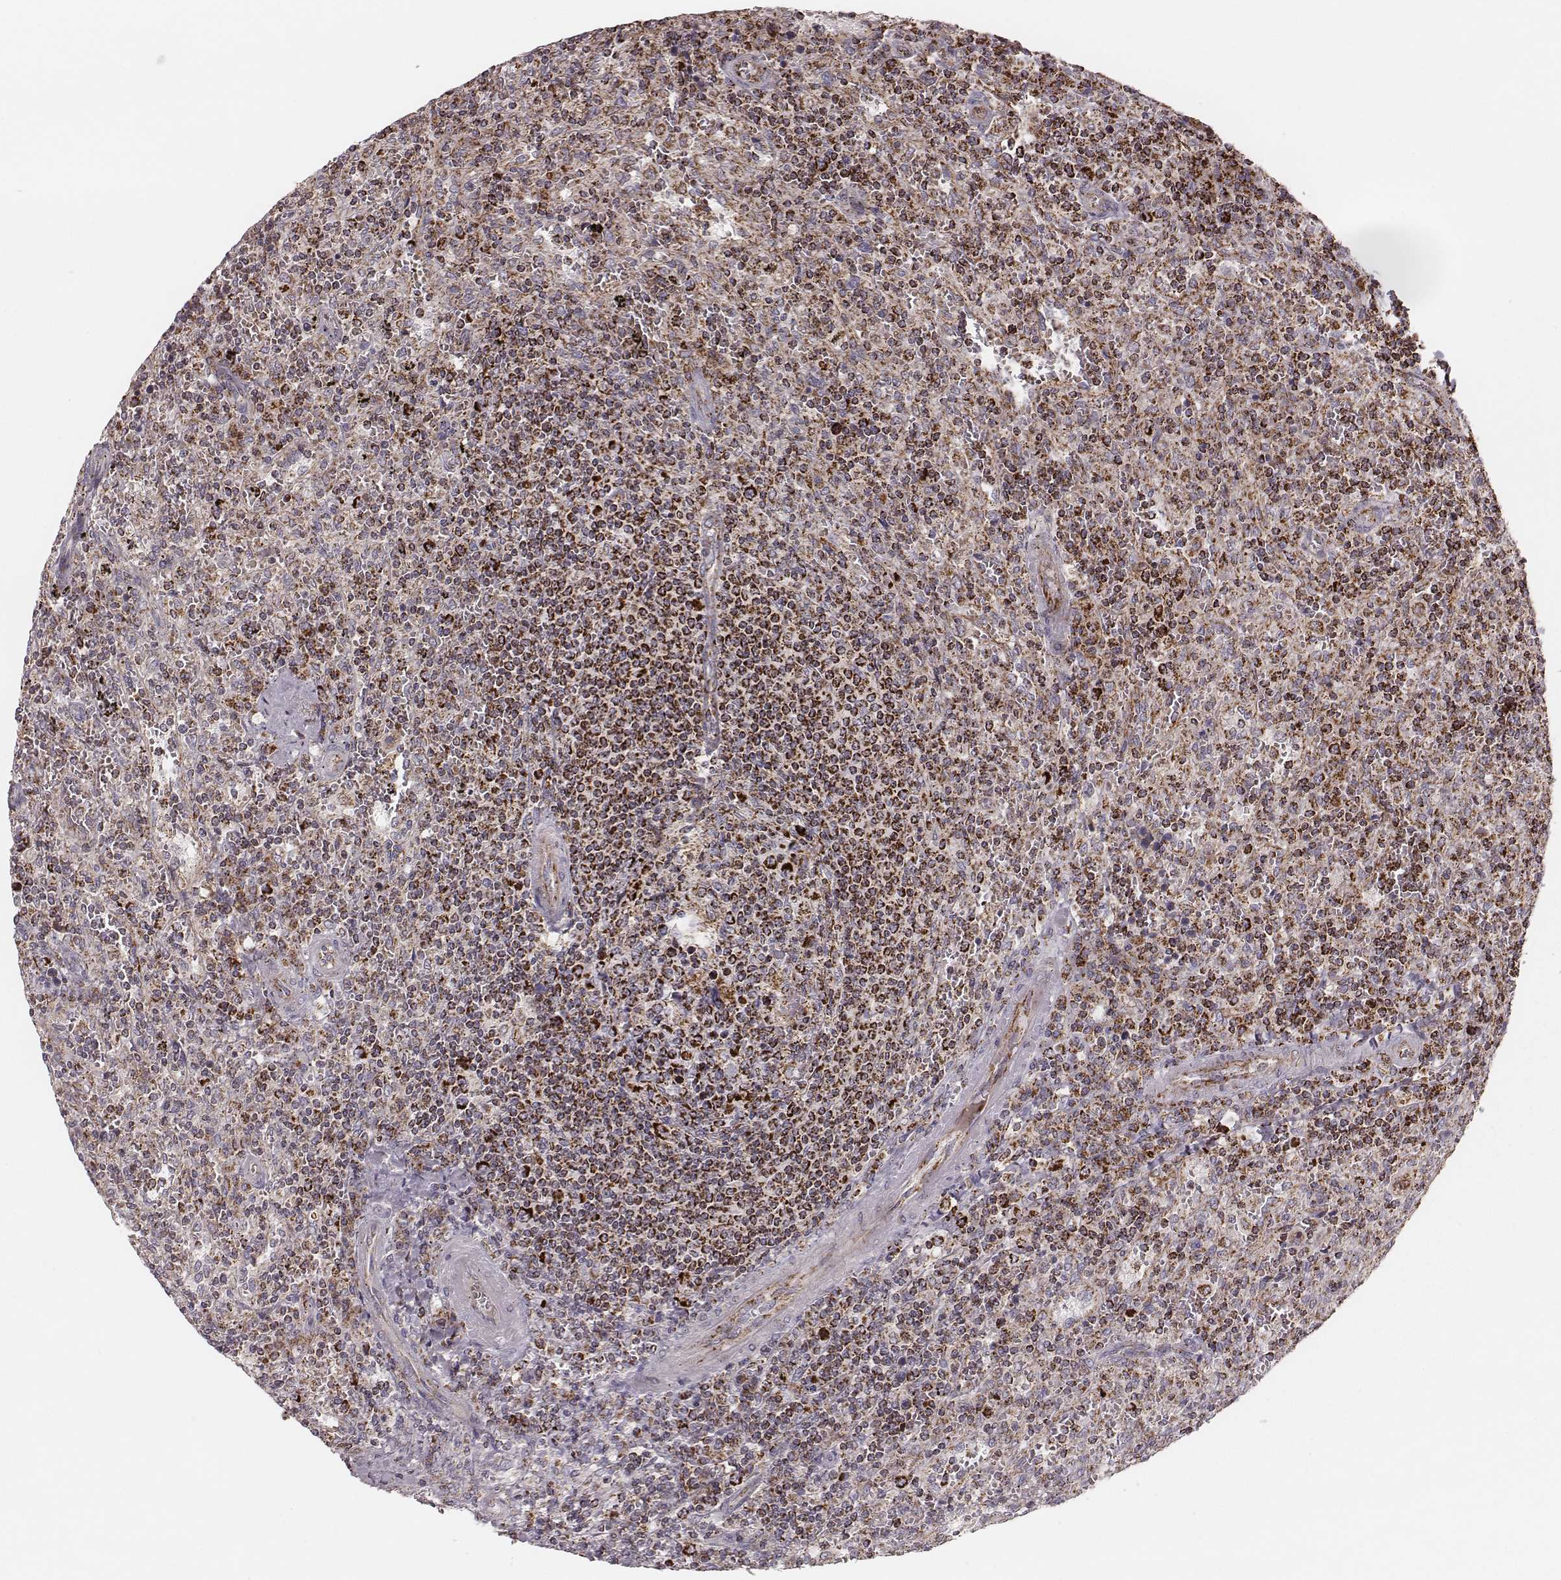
{"staining": {"intensity": "strong", "quantity": "25%-75%", "location": "cytoplasmic/membranous"}, "tissue": "lymphoma", "cell_type": "Tumor cells", "image_type": "cancer", "snomed": [{"axis": "morphology", "description": "Malignant lymphoma, non-Hodgkin's type, Low grade"}, {"axis": "topography", "description": "Spleen"}], "caption": "A brown stain labels strong cytoplasmic/membranous expression of a protein in lymphoma tumor cells.", "gene": "TUFM", "patient": {"sex": "male", "age": 62}}